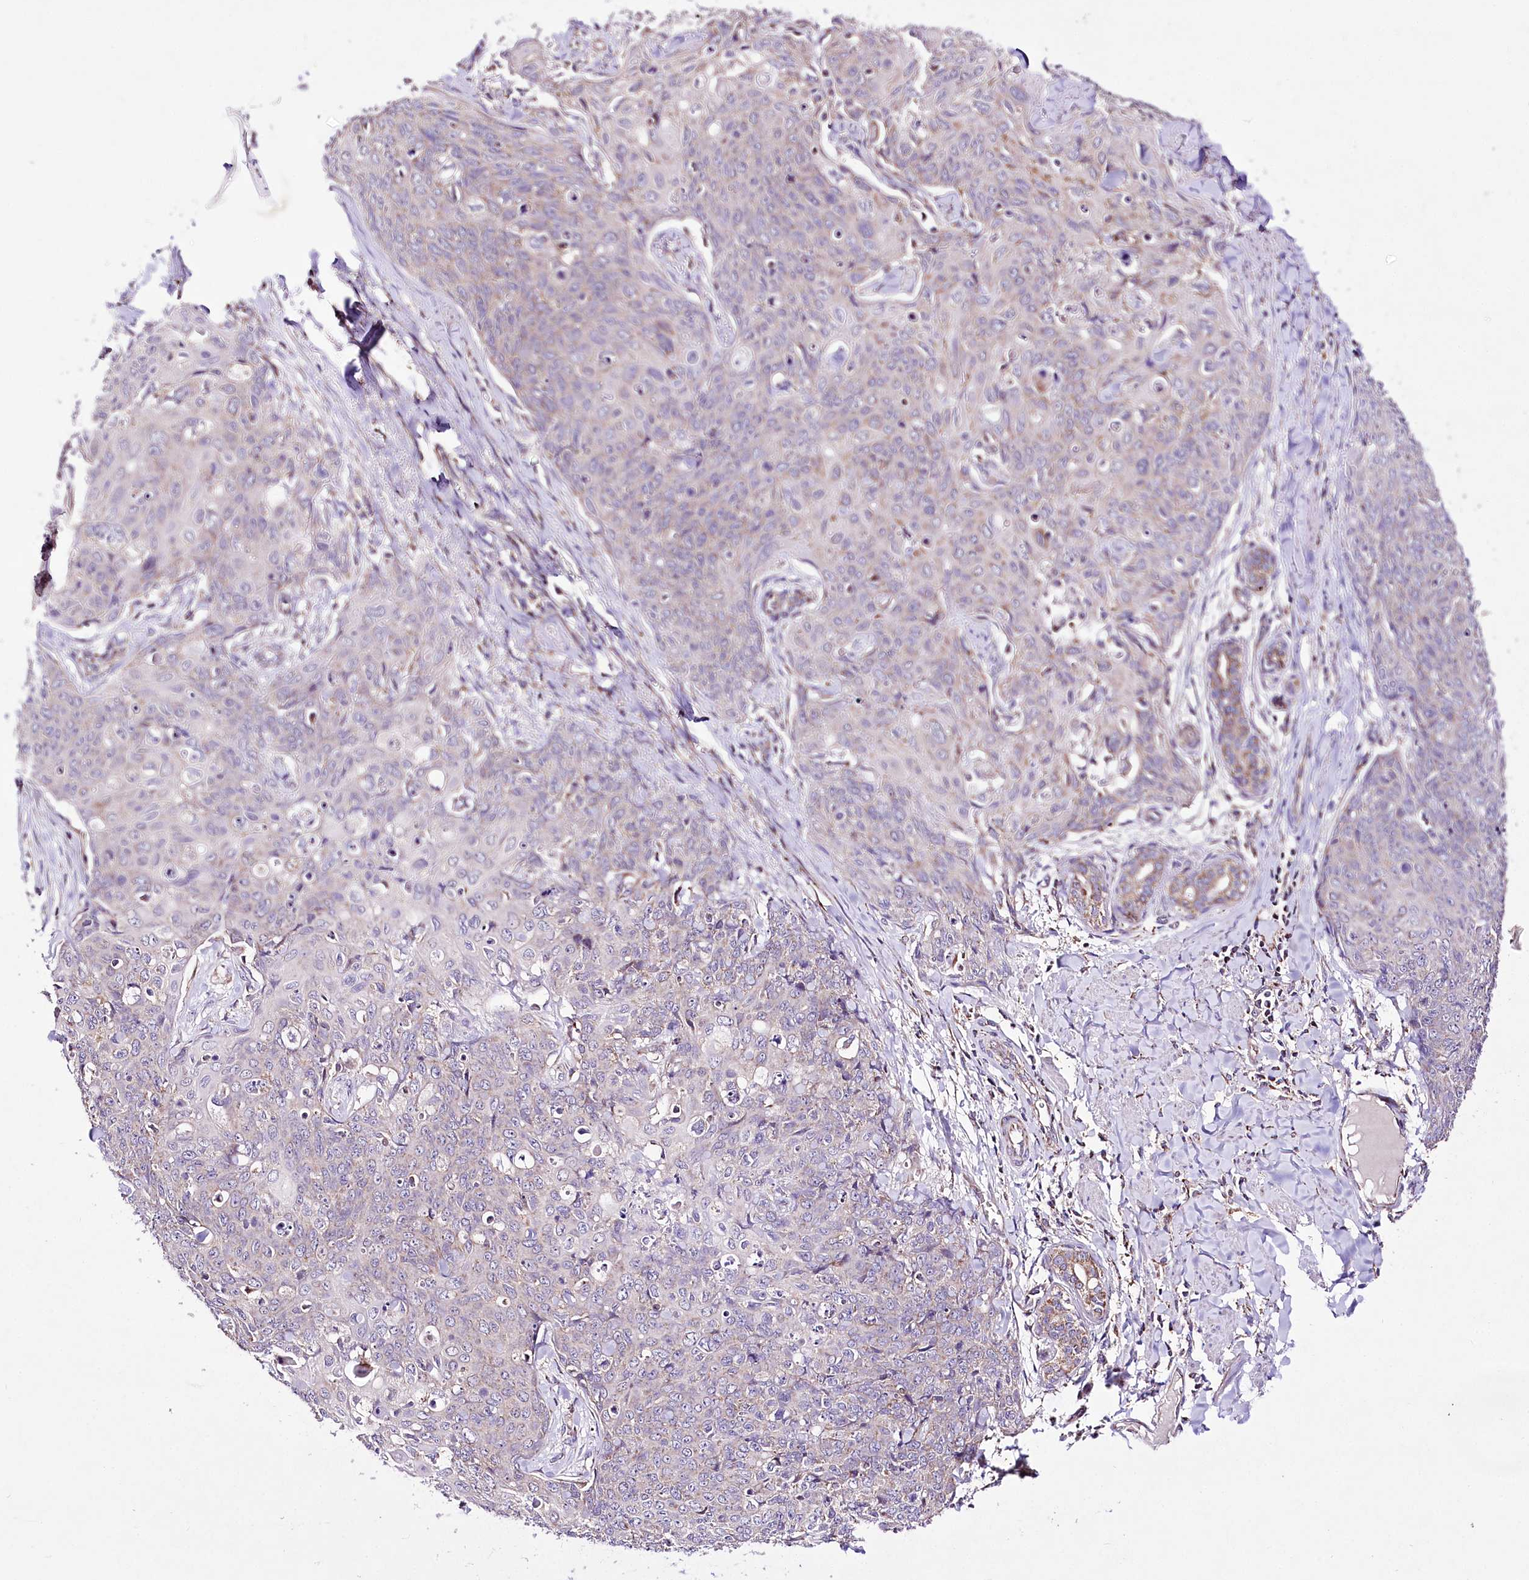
{"staining": {"intensity": "weak", "quantity": "<25%", "location": "cytoplasmic/membranous"}, "tissue": "skin cancer", "cell_type": "Tumor cells", "image_type": "cancer", "snomed": [{"axis": "morphology", "description": "Squamous cell carcinoma, NOS"}, {"axis": "topography", "description": "Skin"}, {"axis": "topography", "description": "Vulva"}], "caption": "This is an immunohistochemistry image of skin cancer. There is no positivity in tumor cells.", "gene": "ATE1", "patient": {"sex": "female", "age": 85}}